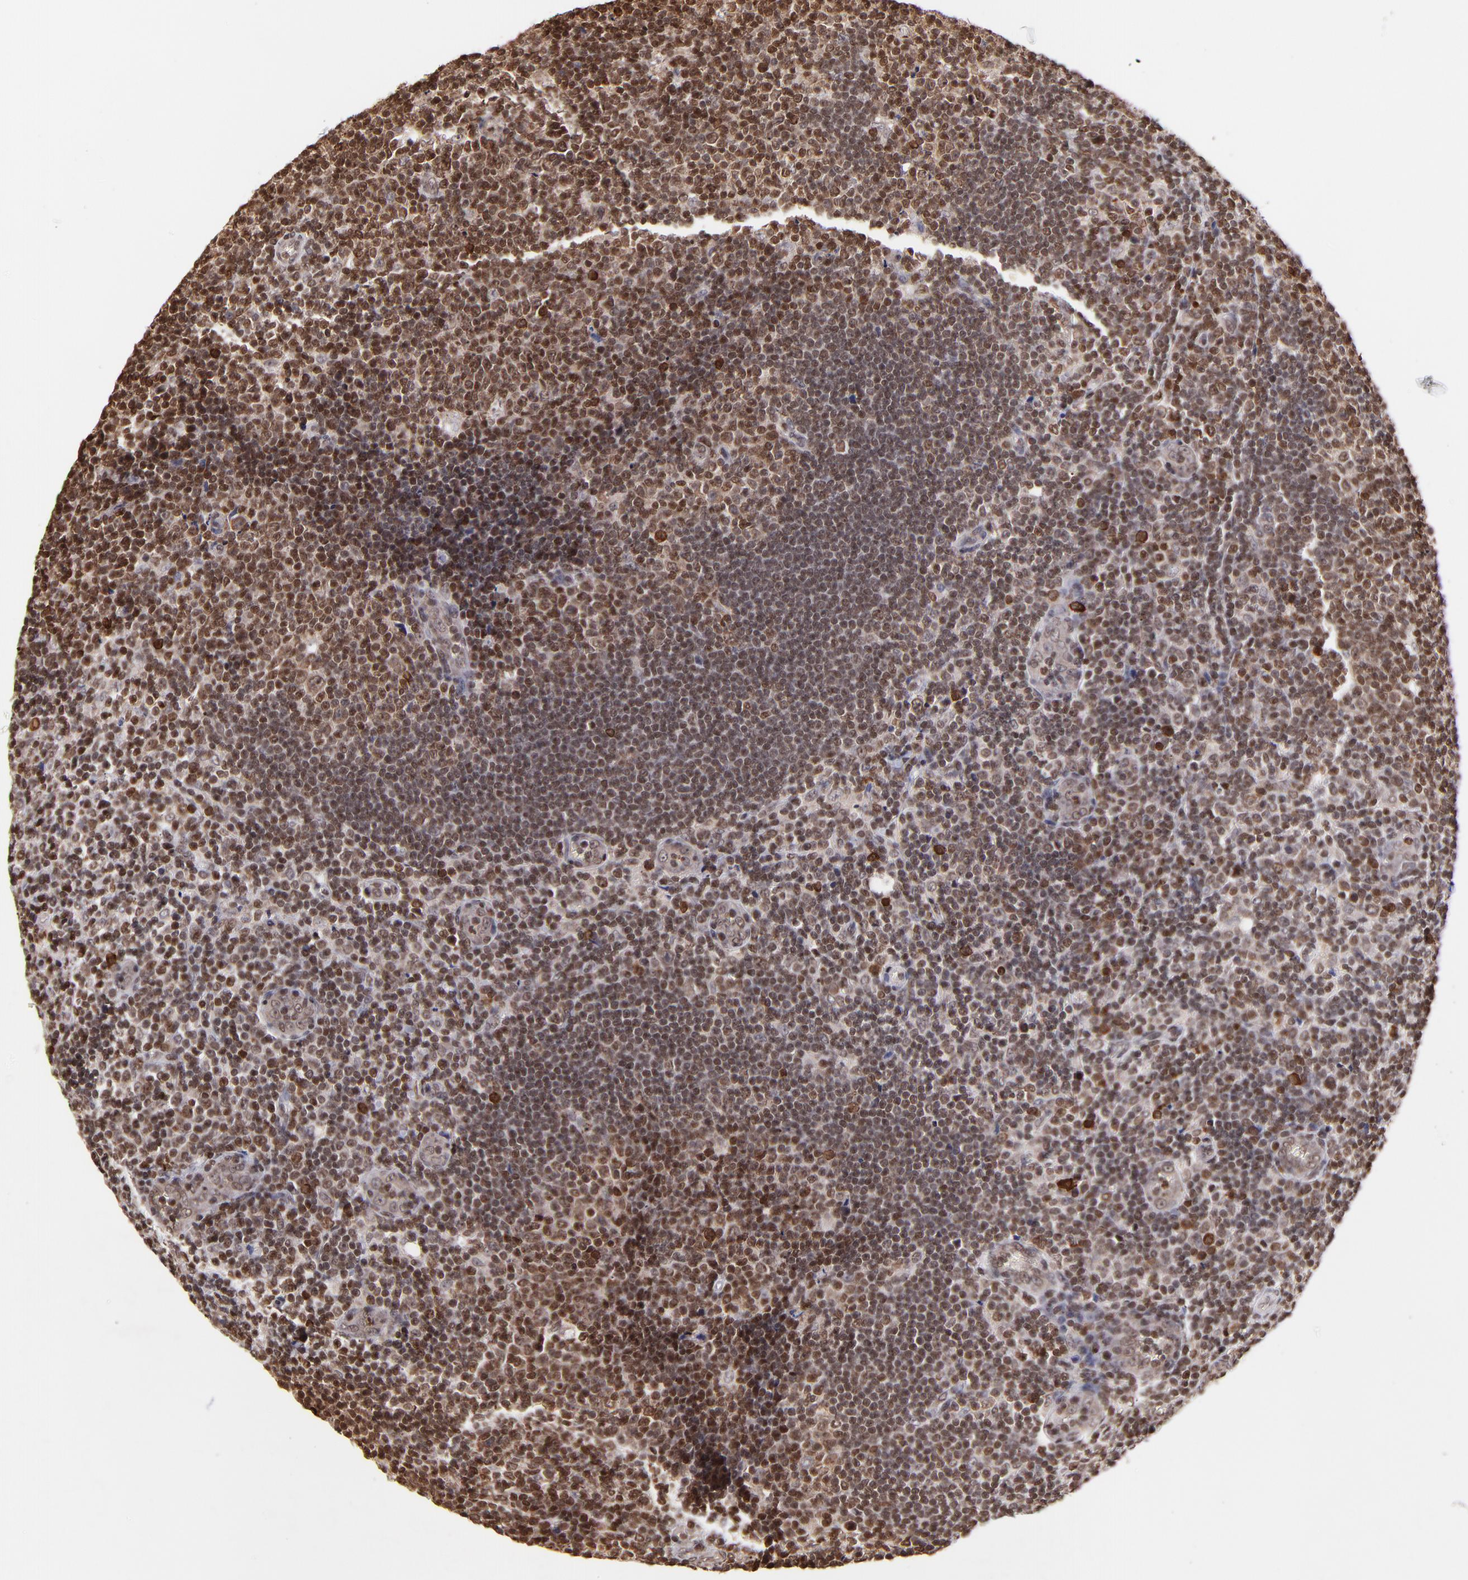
{"staining": {"intensity": "strong", "quantity": ">75%", "location": "nuclear"}, "tissue": "lymphoma", "cell_type": "Tumor cells", "image_type": "cancer", "snomed": [{"axis": "morphology", "description": "Malignant lymphoma, non-Hodgkin's type, Low grade"}, {"axis": "topography", "description": "Lymph node"}], "caption": "Immunohistochemical staining of human low-grade malignant lymphoma, non-Hodgkin's type demonstrates strong nuclear protein staining in about >75% of tumor cells. (DAB = brown stain, brightfield microscopy at high magnification).", "gene": "WDR25", "patient": {"sex": "male", "age": 74}}